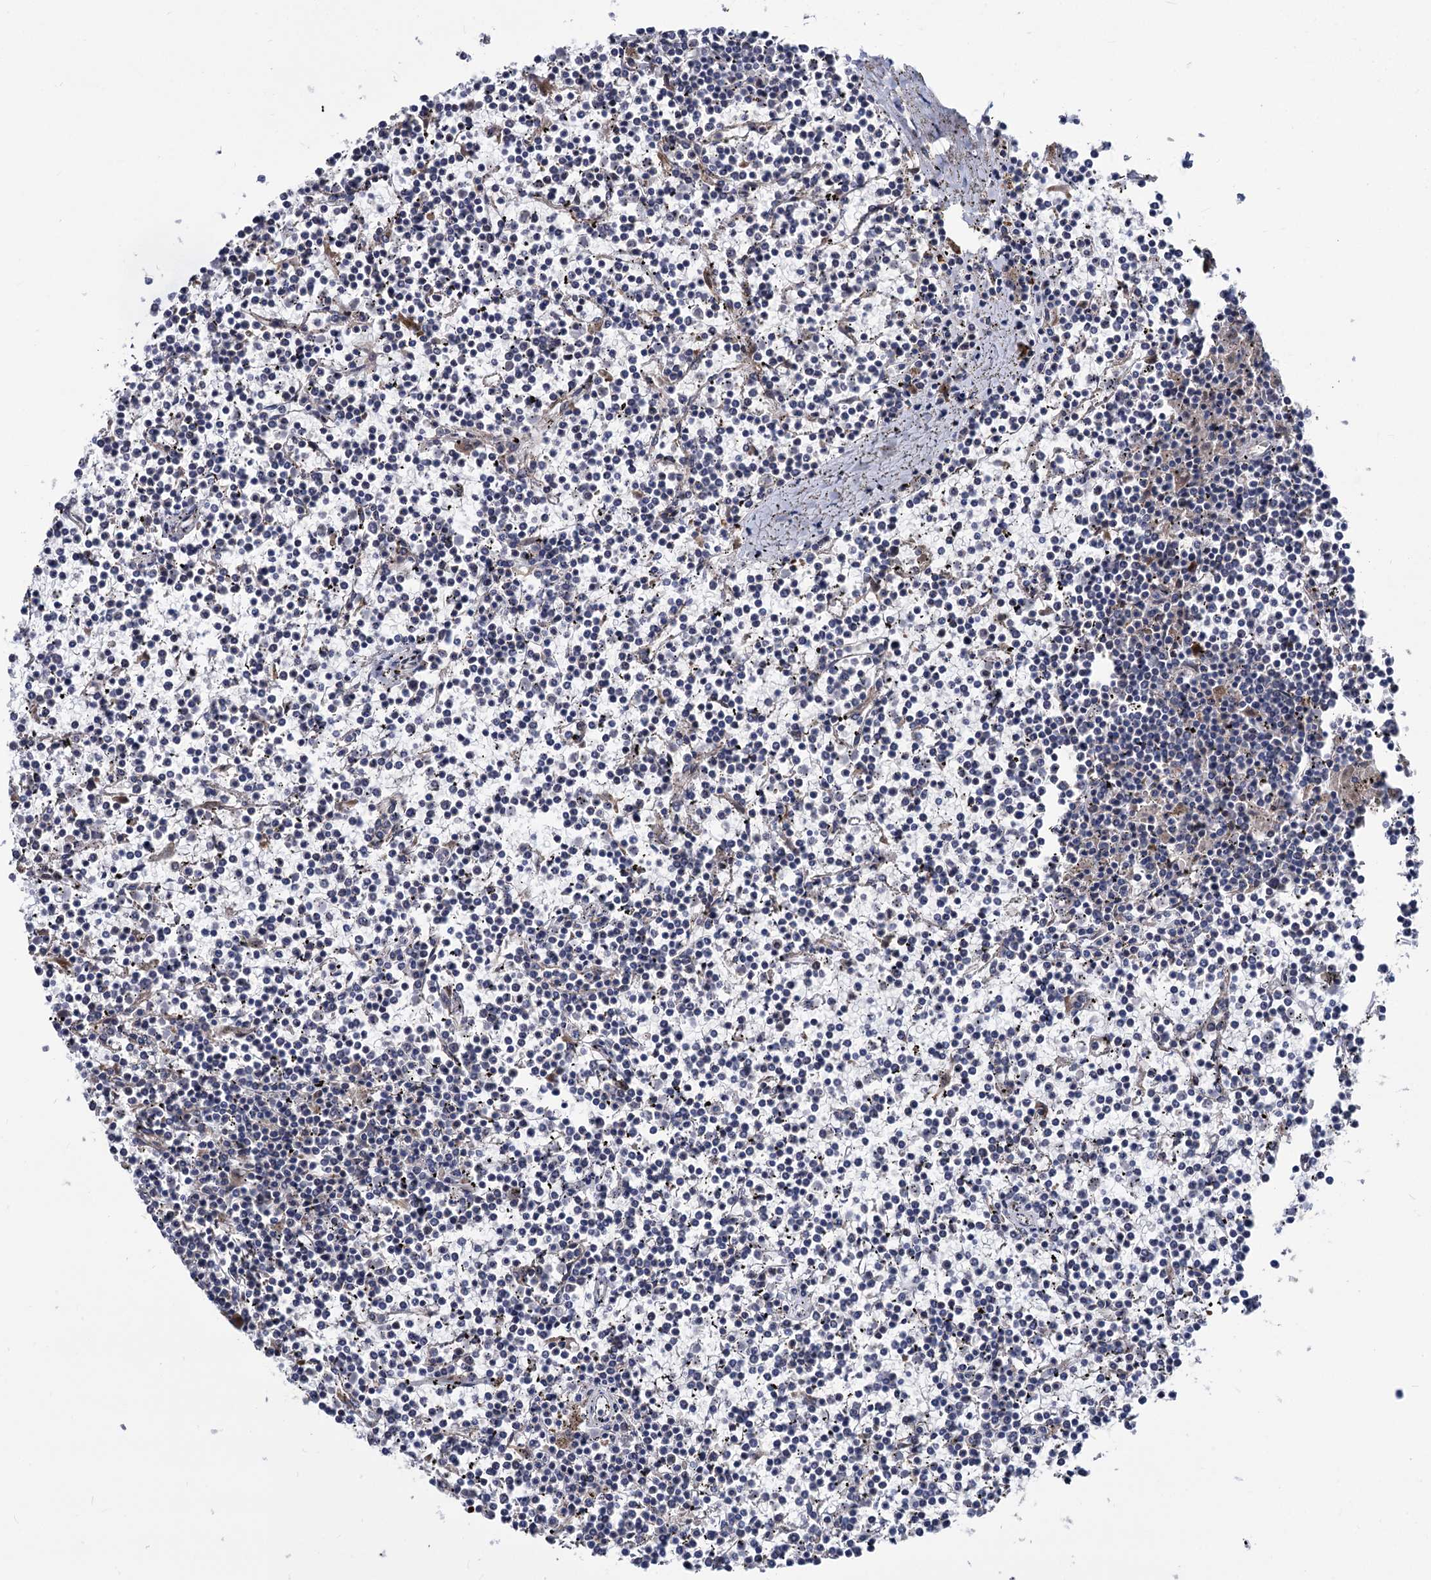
{"staining": {"intensity": "negative", "quantity": "none", "location": "none"}, "tissue": "lymphoma", "cell_type": "Tumor cells", "image_type": "cancer", "snomed": [{"axis": "morphology", "description": "Malignant lymphoma, non-Hodgkin's type, Low grade"}, {"axis": "topography", "description": "Spleen"}], "caption": "IHC image of neoplastic tissue: human lymphoma stained with DAB shows no significant protein positivity in tumor cells.", "gene": "SMAGP", "patient": {"sex": "female", "age": 19}}